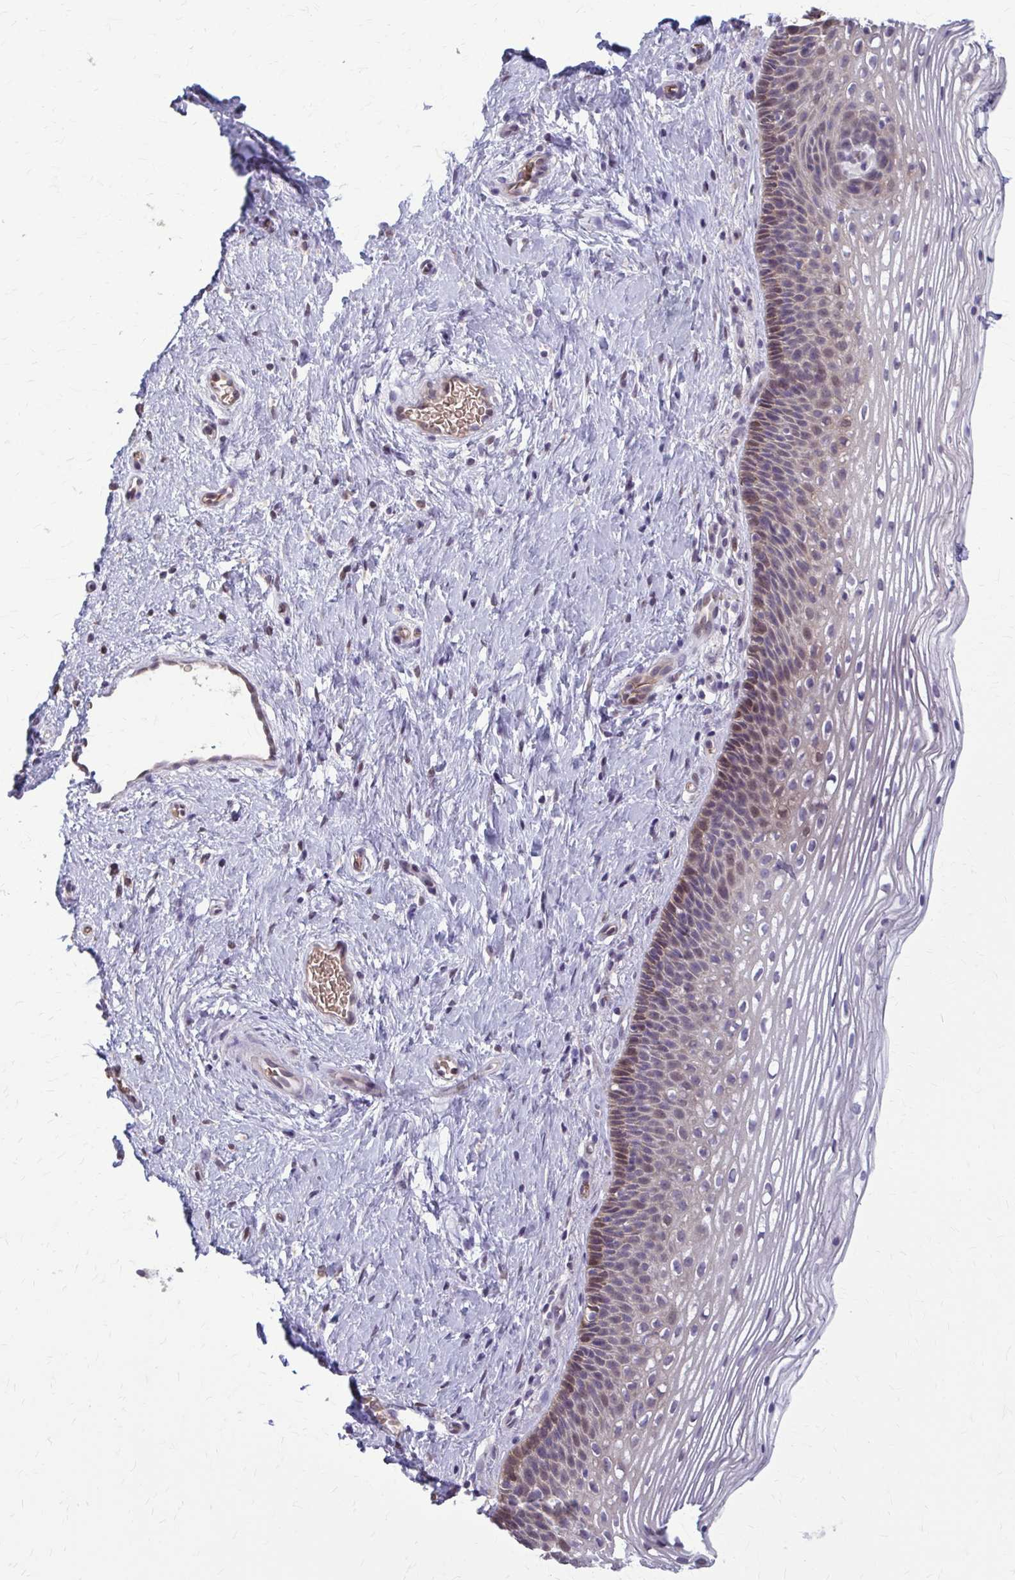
{"staining": {"intensity": "moderate", "quantity": ">75%", "location": "cytoplasmic/membranous,nuclear"}, "tissue": "cervix", "cell_type": "Glandular cells", "image_type": "normal", "snomed": [{"axis": "morphology", "description": "Normal tissue, NOS"}, {"axis": "topography", "description": "Cervix"}], "caption": "The immunohistochemical stain highlights moderate cytoplasmic/membranous,nuclear staining in glandular cells of unremarkable cervix. Nuclei are stained in blue.", "gene": "ZNF34", "patient": {"sex": "female", "age": 34}}